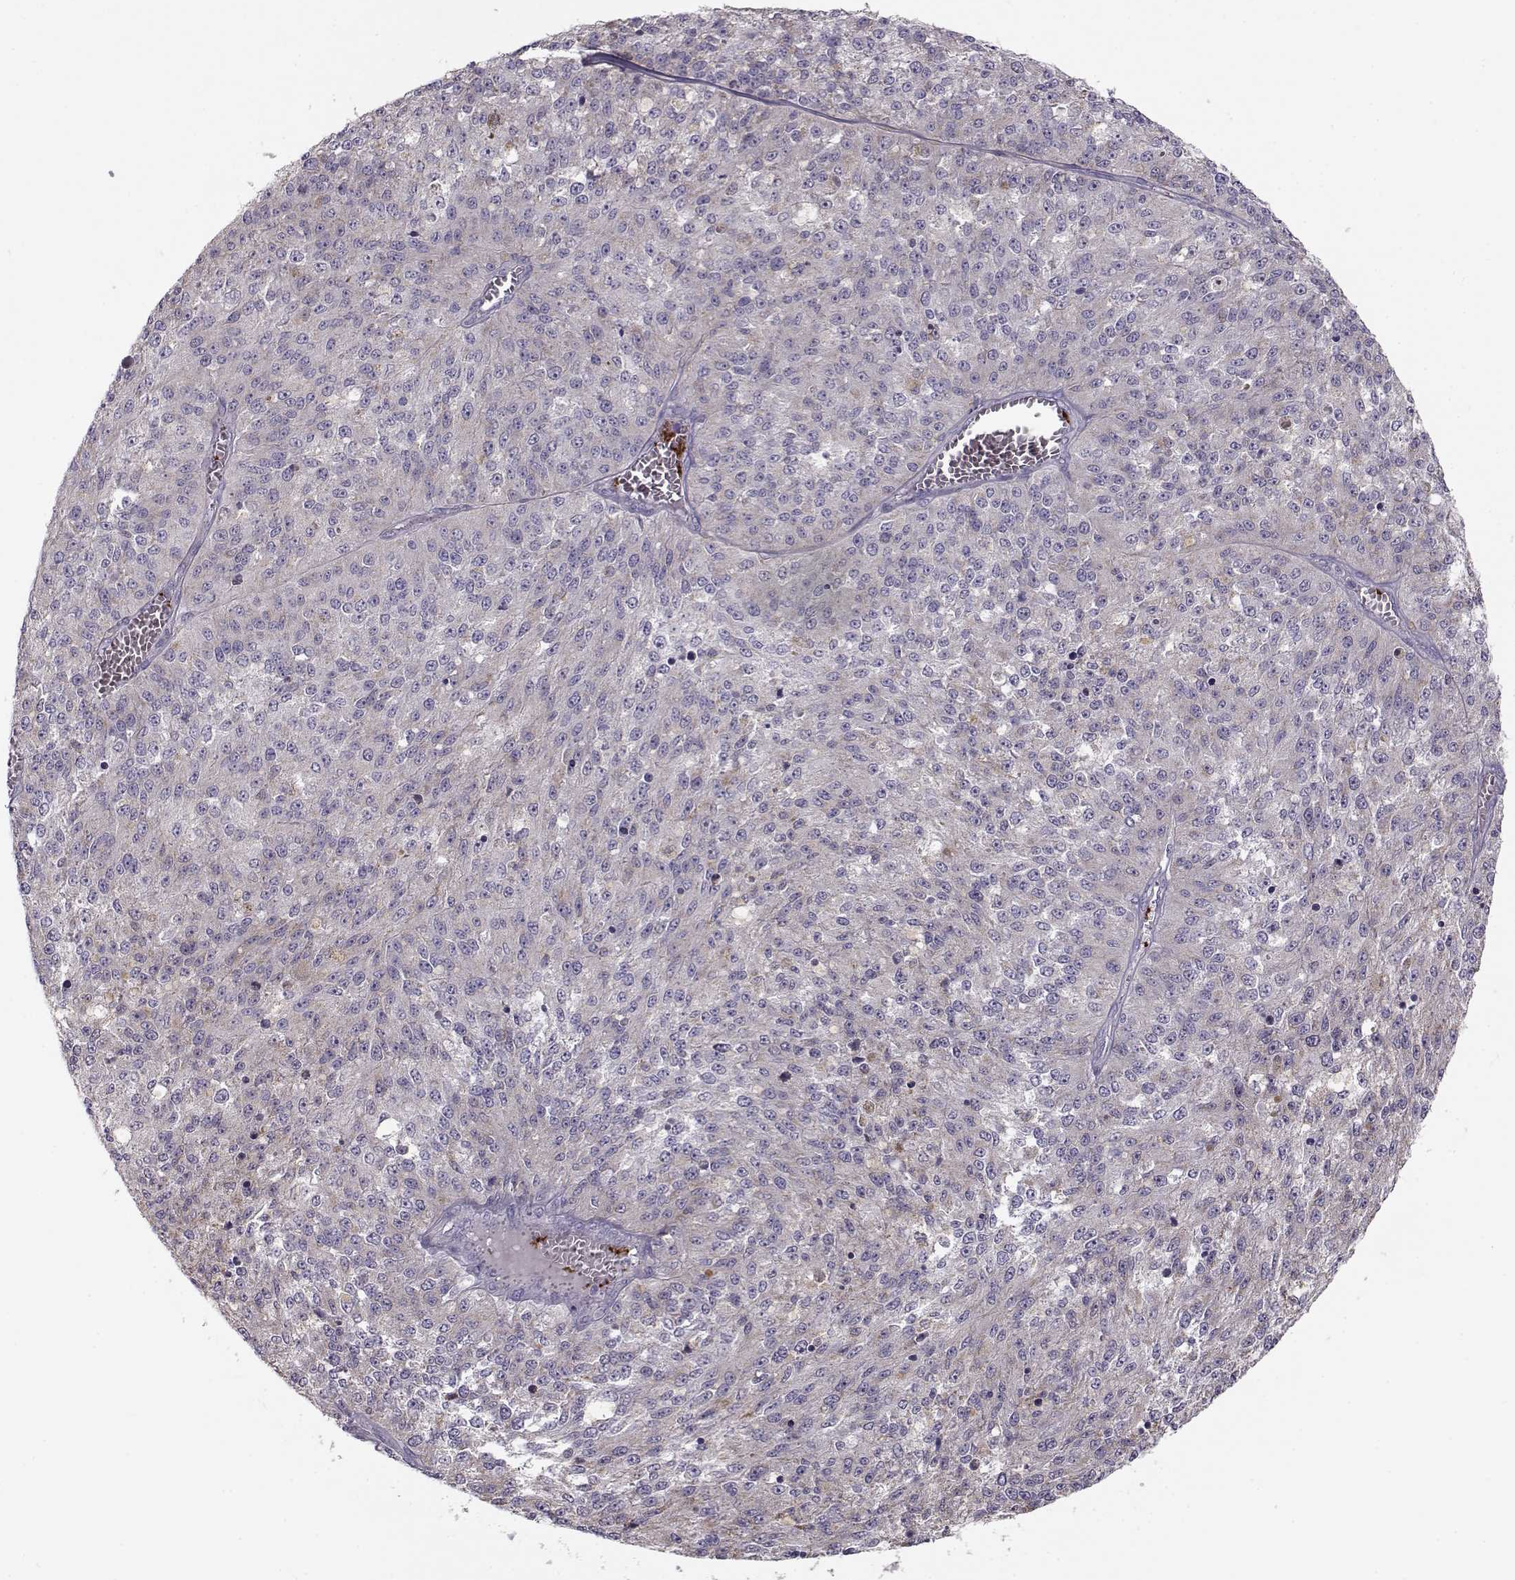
{"staining": {"intensity": "negative", "quantity": "none", "location": "none"}, "tissue": "melanoma", "cell_type": "Tumor cells", "image_type": "cancer", "snomed": [{"axis": "morphology", "description": "Malignant melanoma, Metastatic site"}, {"axis": "topography", "description": "Lymph node"}], "caption": "Immunohistochemistry histopathology image of melanoma stained for a protein (brown), which exhibits no positivity in tumor cells.", "gene": "KLF17", "patient": {"sex": "female", "age": 64}}